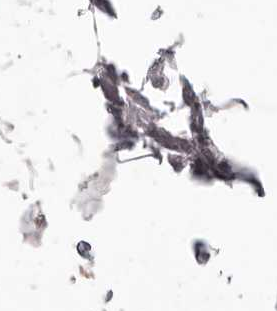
{"staining": {"intensity": "negative", "quantity": "none", "location": "none"}, "tissue": "adipose tissue", "cell_type": "Adipocytes", "image_type": "normal", "snomed": [{"axis": "morphology", "description": "Normal tissue, NOS"}, {"axis": "topography", "description": "Breast"}], "caption": "Normal adipose tissue was stained to show a protein in brown. There is no significant positivity in adipocytes.", "gene": "SLC35B2", "patient": {"sex": "female", "age": 23}}